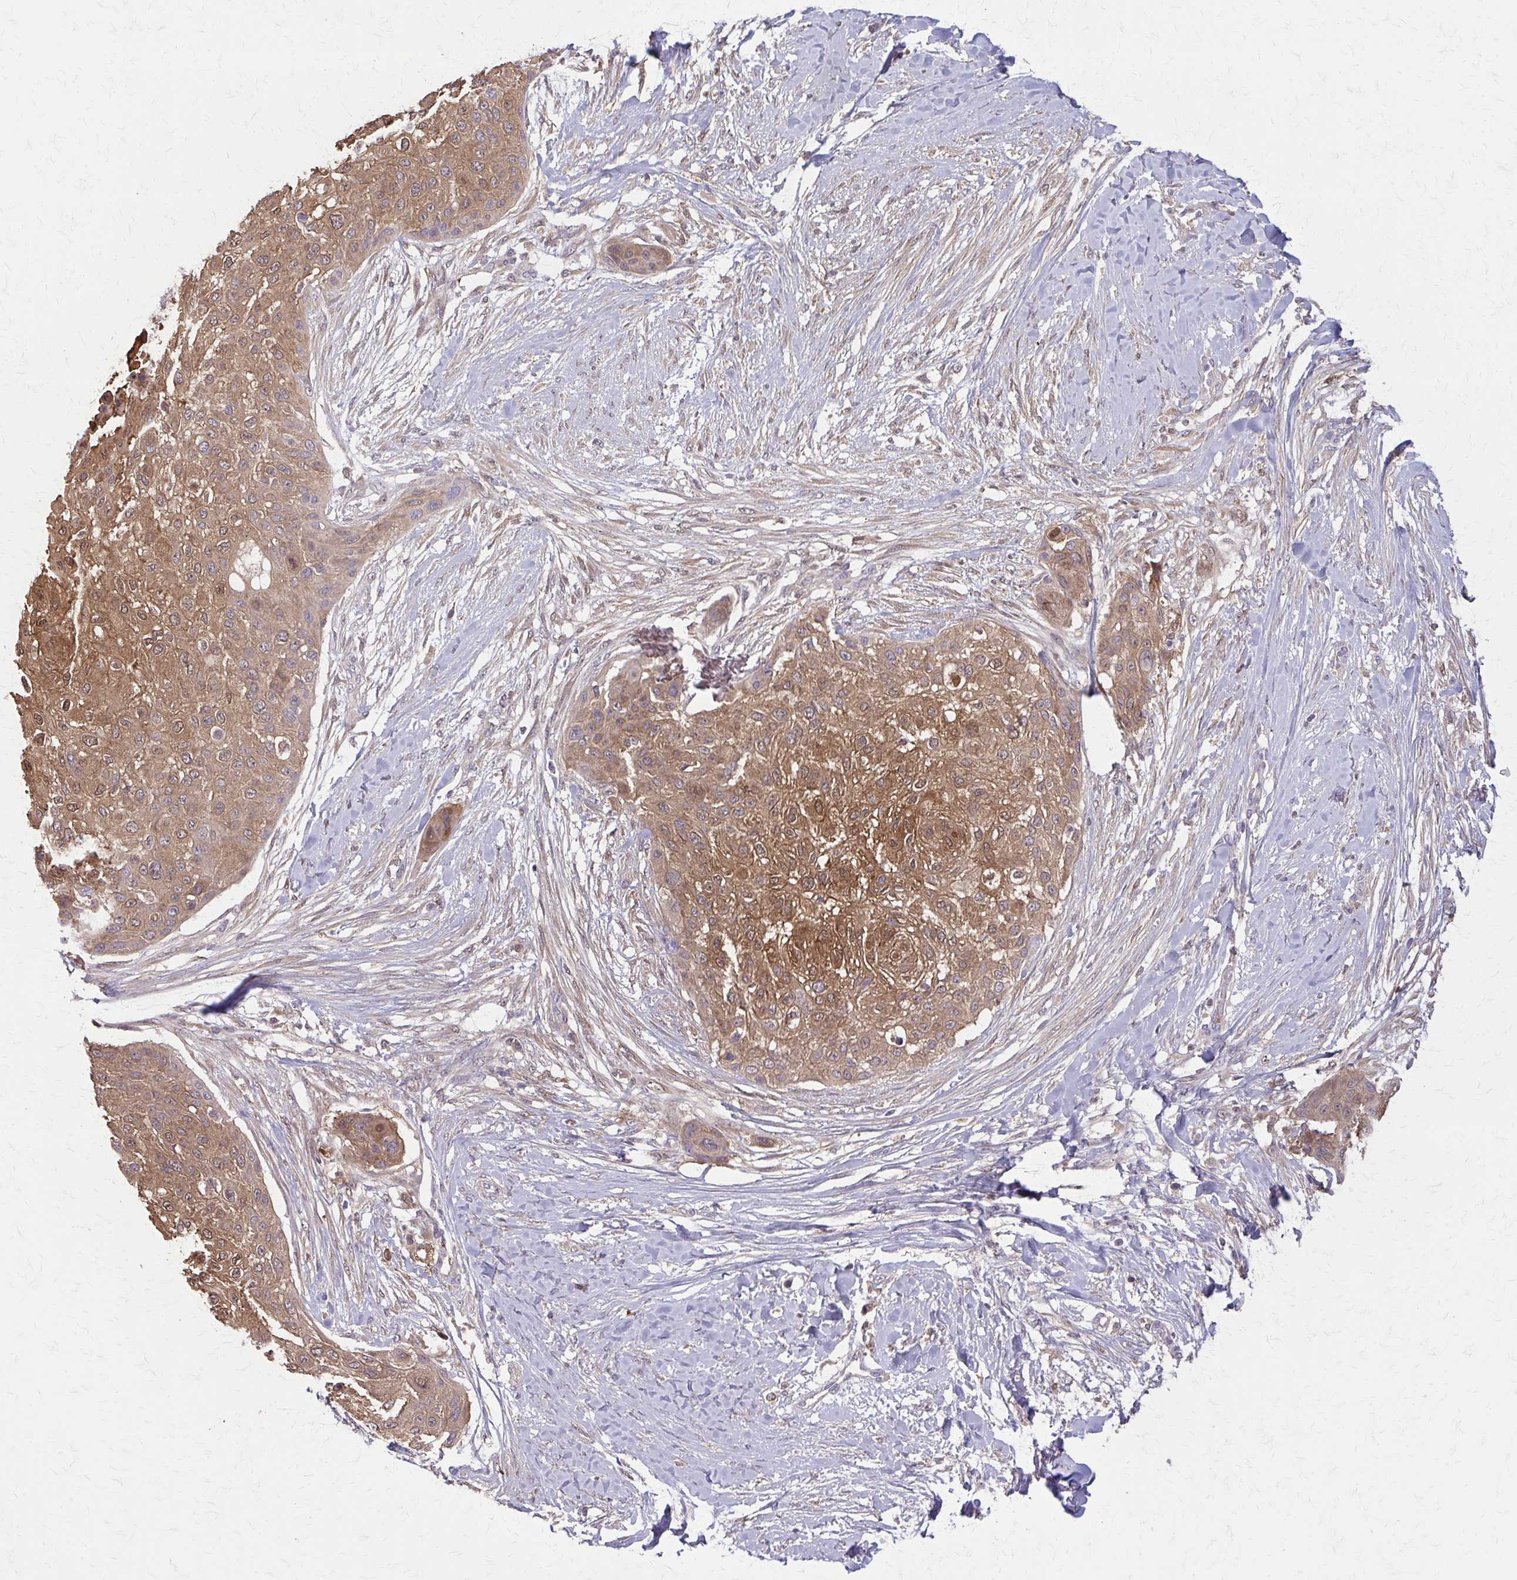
{"staining": {"intensity": "moderate", "quantity": ">75%", "location": "cytoplasmic/membranous"}, "tissue": "skin cancer", "cell_type": "Tumor cells", "image_type": "cancer", "snomed": [{"axis": "morphology", "description": "Squamous cell carcinoma, NOS"}, {"axis": "topography", "description": "Skin"}], "caption": "Immunohistochemistry micrograph of neoplastic tissue: skin squamous cell carcinoma stained using immunohistochemistry displays medium levels of moderate protein expression localized specifically in the cytoplasmic/membranous of tumor cells, appearing as a cytoplasmic/membranous brown color.", "gene": "NRBF2", "patient": {"sex": "female", "age": 87}}